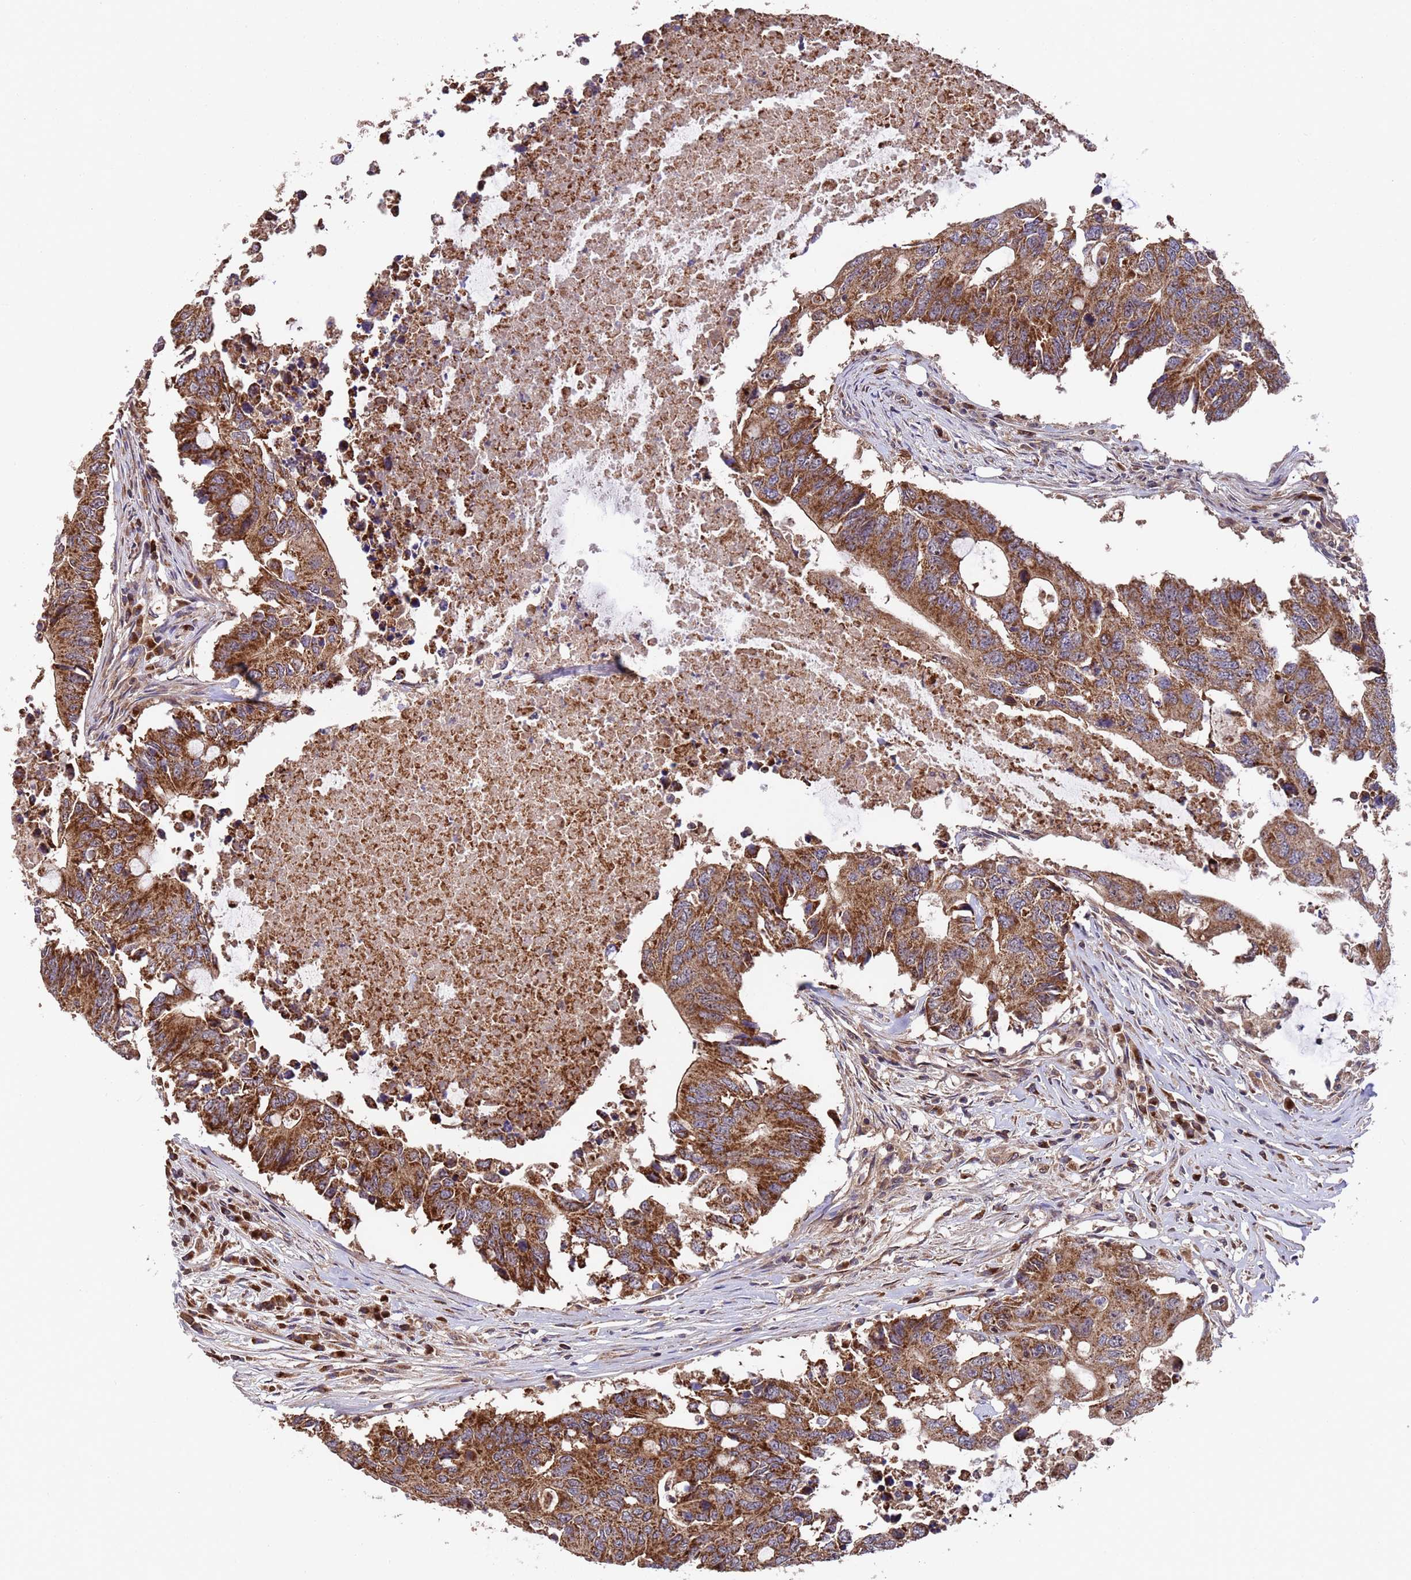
{"staining": {"intensity": "strong", "quantity": ">75%", "location": "cytoplasmic/membranous"}, "tissue": "colorectal cancer", "cell_type": "Tumor cells", "image_type": "cancer", "snomed": [{"axis": "morphology", "description": "Adenocarcinoma, NOS"}, {"axis": "topography", "description": "Colon"}], "caption": "High-magnification brightfield microscopy of adenocarcinoma (colorectal) stained with DAB (brown) and counterstained with hematoxylin (blue). tumor cells exhibit strong cytoplasmic/membranous positivity is identified in about>75% of cells.", "gene": "TSR3", "patient": {"sex": "male", "age": 71}}